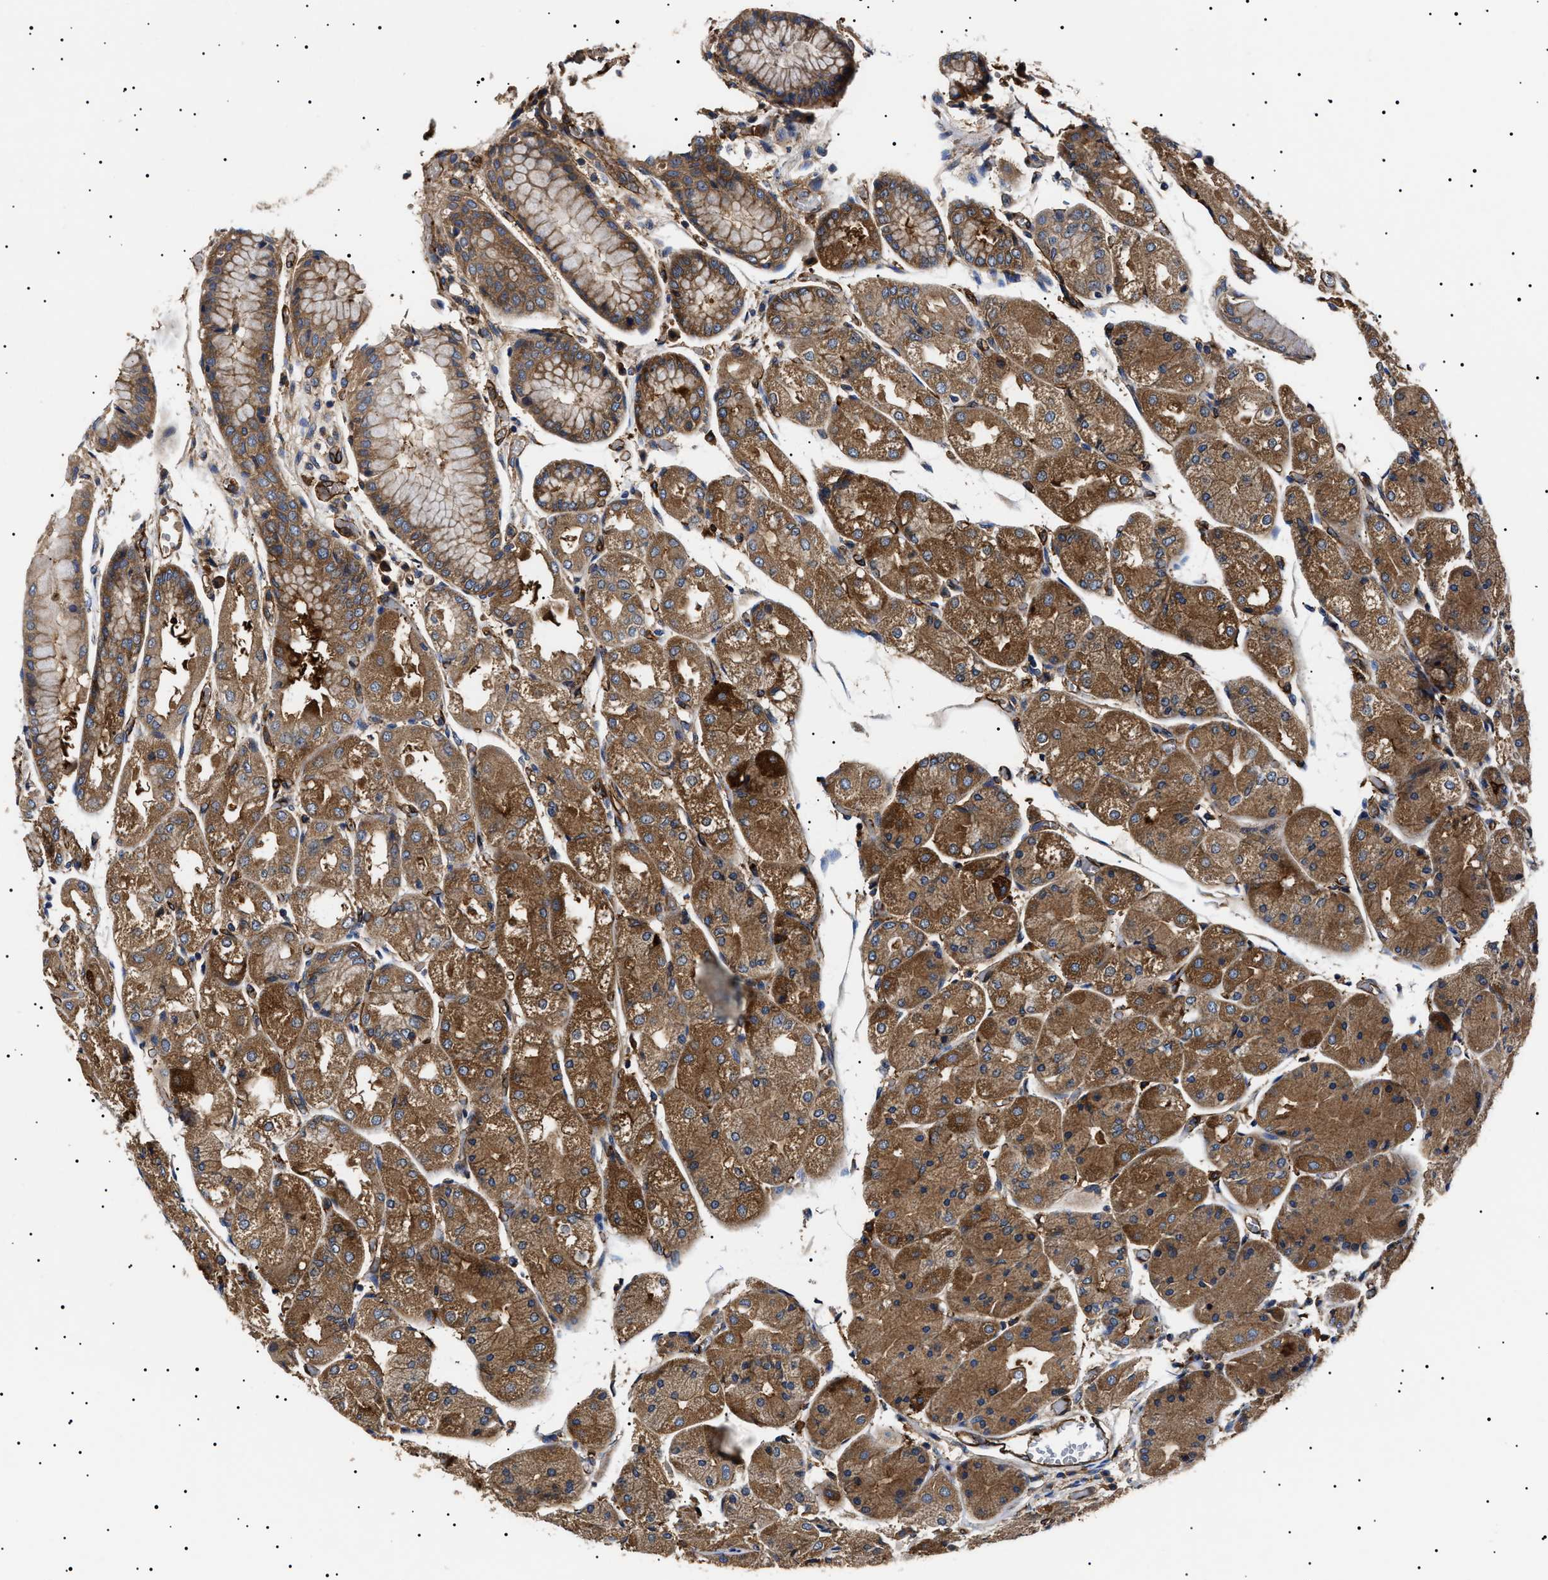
{"staining": {"intensity": "moderate", "quantity": ">75%", "location": "cytoplasmic/membranous"}, "tissue": "stomach", "cell_type": "Glandular cells", "image_type": "normal", "snomed": [{"axis": "morphology", "description": "Normal tissue, NOS"}, {"axis": "topography", "description": "Stomach, upper"}], "caption": "This is an image of IHC staining of unremarkable stomach, which shows moderate staining in the cytoplasmic/membranous of glandular cells.", "gene": "TPP2", "patient": {"sex": "male", "age": 72}}